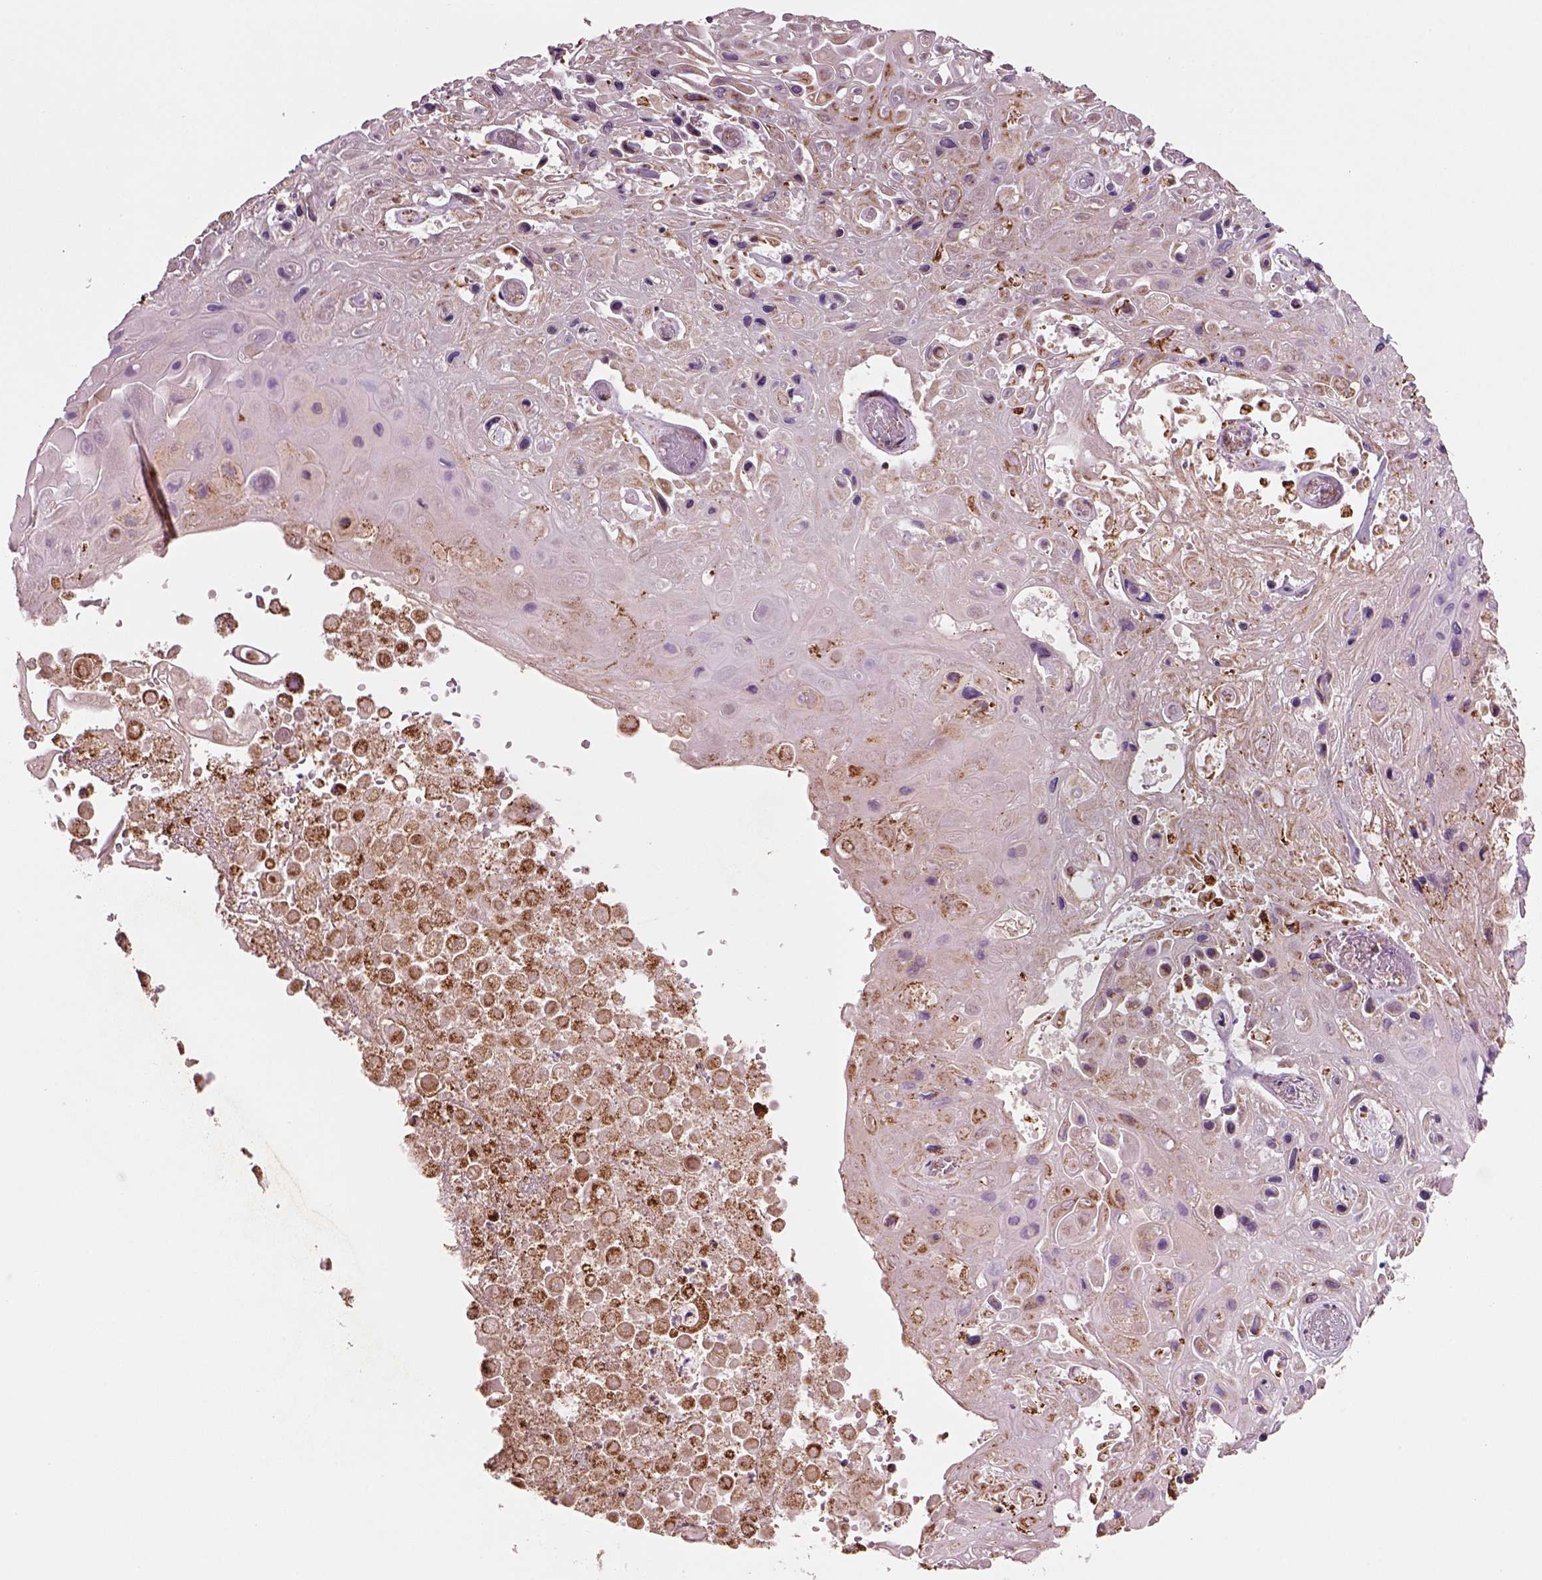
{"staining": {"intensity": "strong", "quantity": ">75%", "location": "cytoplasmic/membranous"}, "tissue": "skin cancer", "cell_type": "Tumor cells", "image_type": "cancer", "snomed": [{"axis": "morphology", "description": "Squamous cell carcinoma, NOS"}, {"axis": "topography", "description": "Skin"}], "caption": "Immunohistochemistry (IHC) (DAB) staining of human squamous cell carcinoma (skin) demonstrates strong cytoplasmic/membranous protein expression in about >75% of tumor cells. The staining was performed using DAB (3,3'-diaminobenzidine), with brown indicating positive protein expression. Nuclei are stained blue with hematoxylin.", "gene": "SLC25A24", "patient": {"sex": "male", "age": 82}}